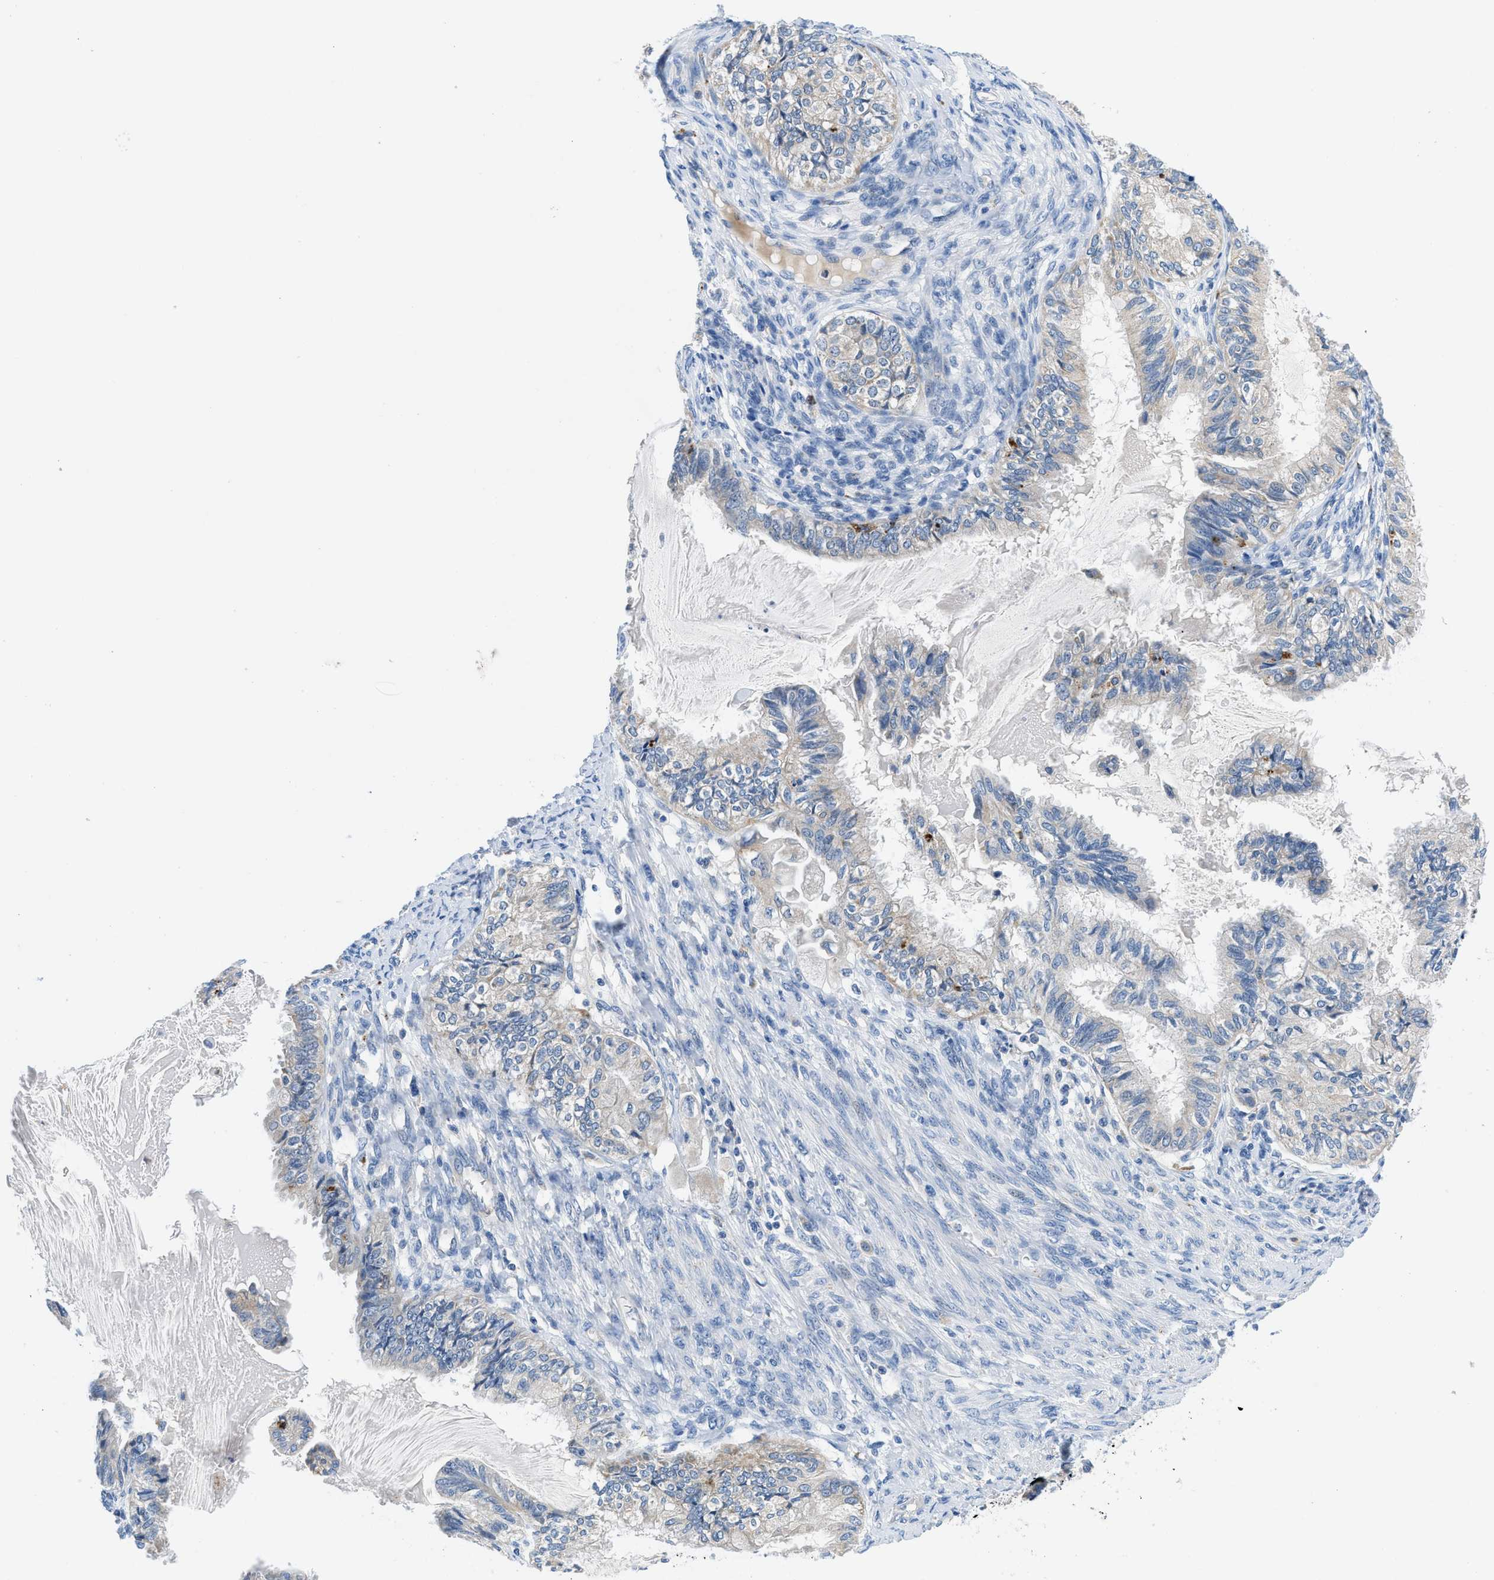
{"staining": {"intensity": "negative", "quantity": "none", "location": "none"}, "tissue": "cervical cancer", "cell_type": "Tumor cells", "image_type": "cancer", "snomed": [{"axis": "morphology", "description": "Normal tissue, NOS"}, {"axis": "morphology", "description": "Adenocarcinoma, NOS"}, {"axis": "topography", "description": "Cervix"}, {"axis": "topography", "description": "Endometrium"}], "caption": "Cervical cancer (adenocarcinoma) stained for a protein using IHC reveals no positivity tumor cells.", "gene": "ADGRE3", "patient": {"sex": "female", "age": 86}}